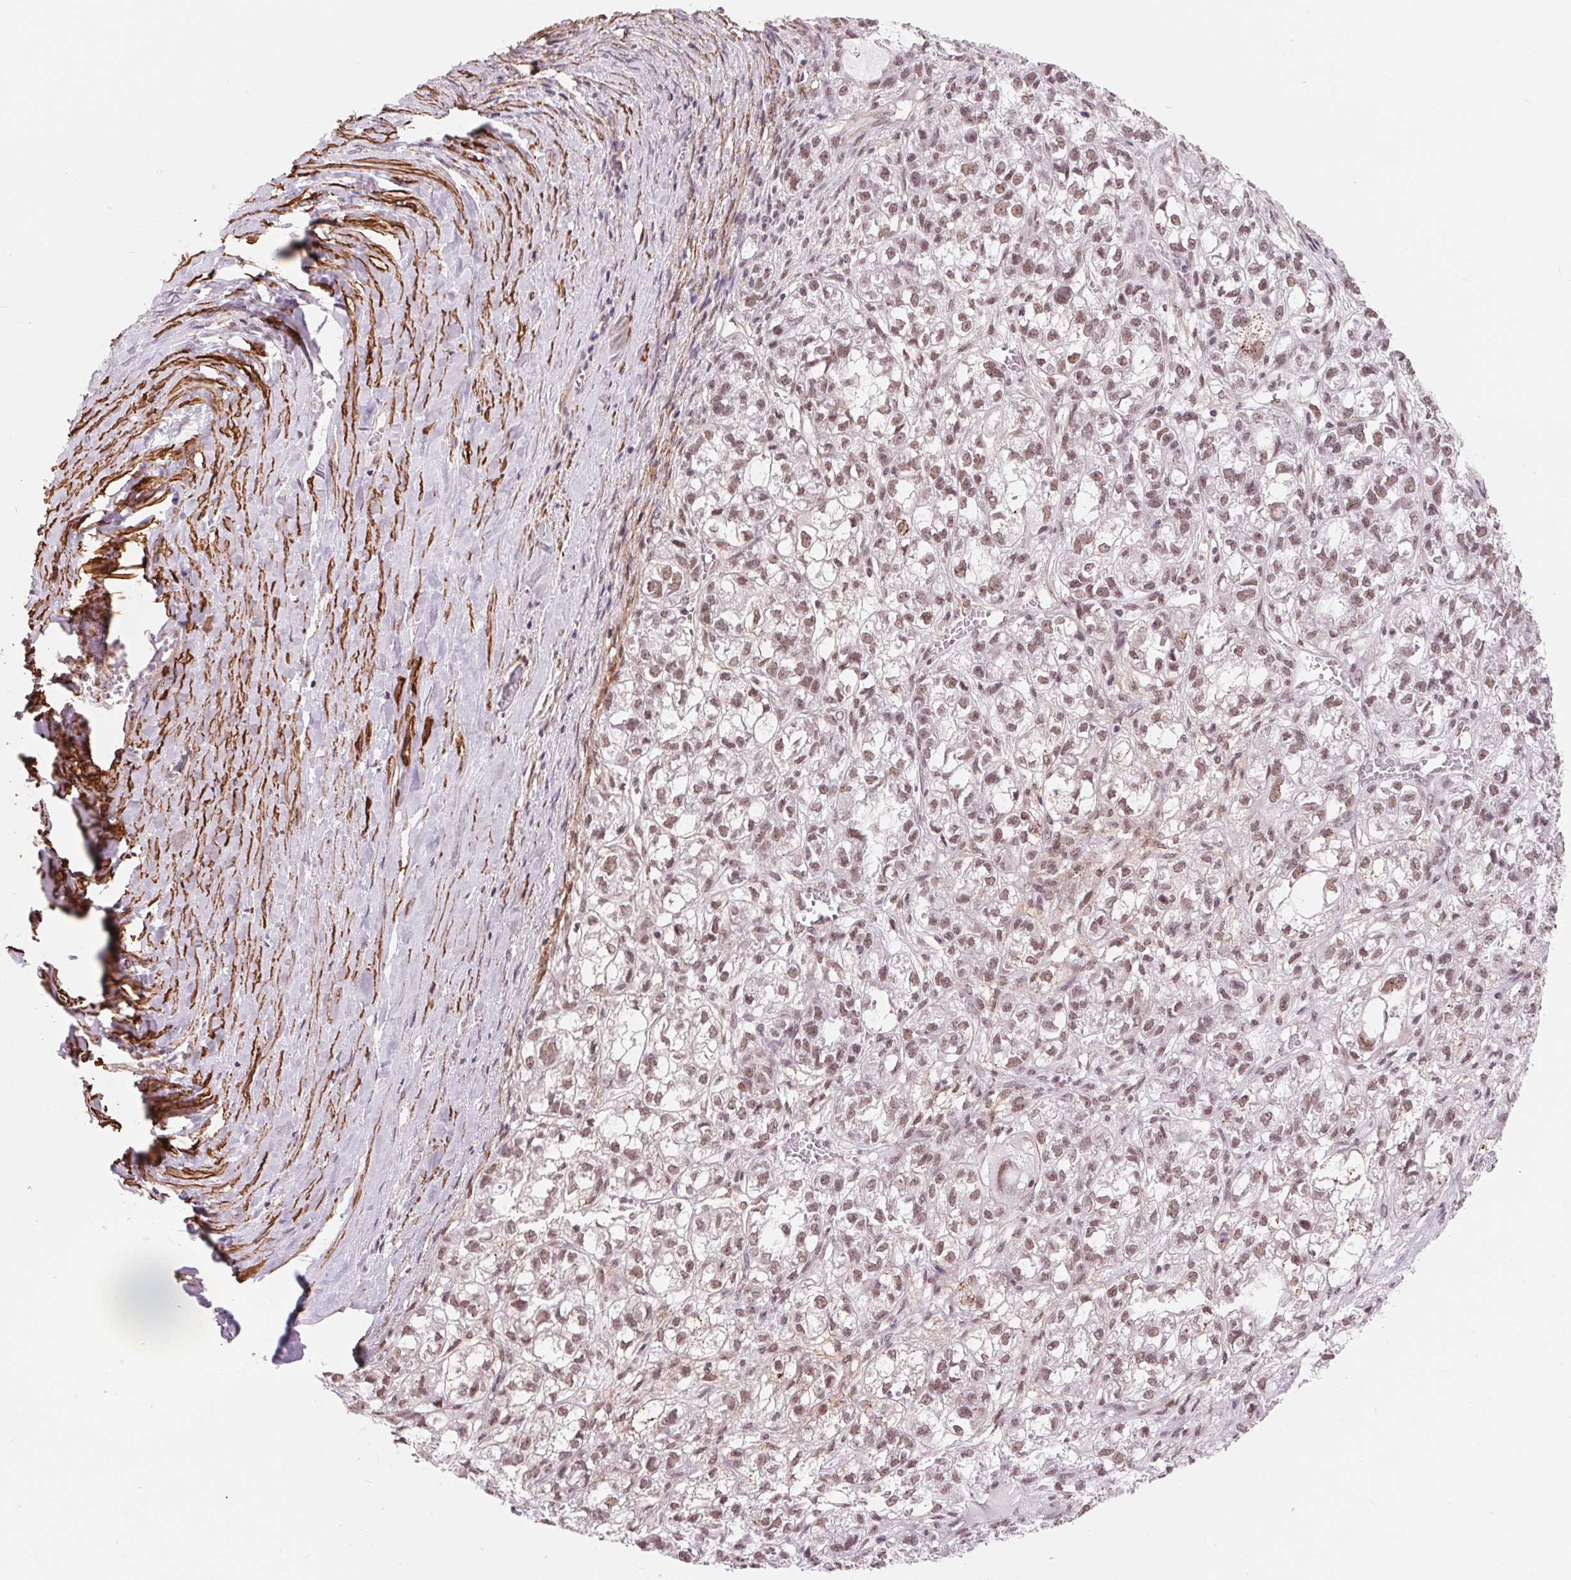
{"staining": {"intensity": "weak", "quantity": ">75%", "location": "nuclear"}, "tissue": "ovarian cancer", "cell_type": "Tumor cells", "image_type": "cancer", "snomed": [{"axis": "morphology", "description": "Carcinoma, endometroid"}, {"axis": "topography", "description": "Ovary"}], "caption": "Endometroid carcinoma (ovarian) tissue shows weak nuclear positivity in approximately >75% of tumor cells (Brightfield microscopy of DAB IHC at high magnification).", "gene": "BCAT1", "patient": {"sex": "female", "age": 64}}